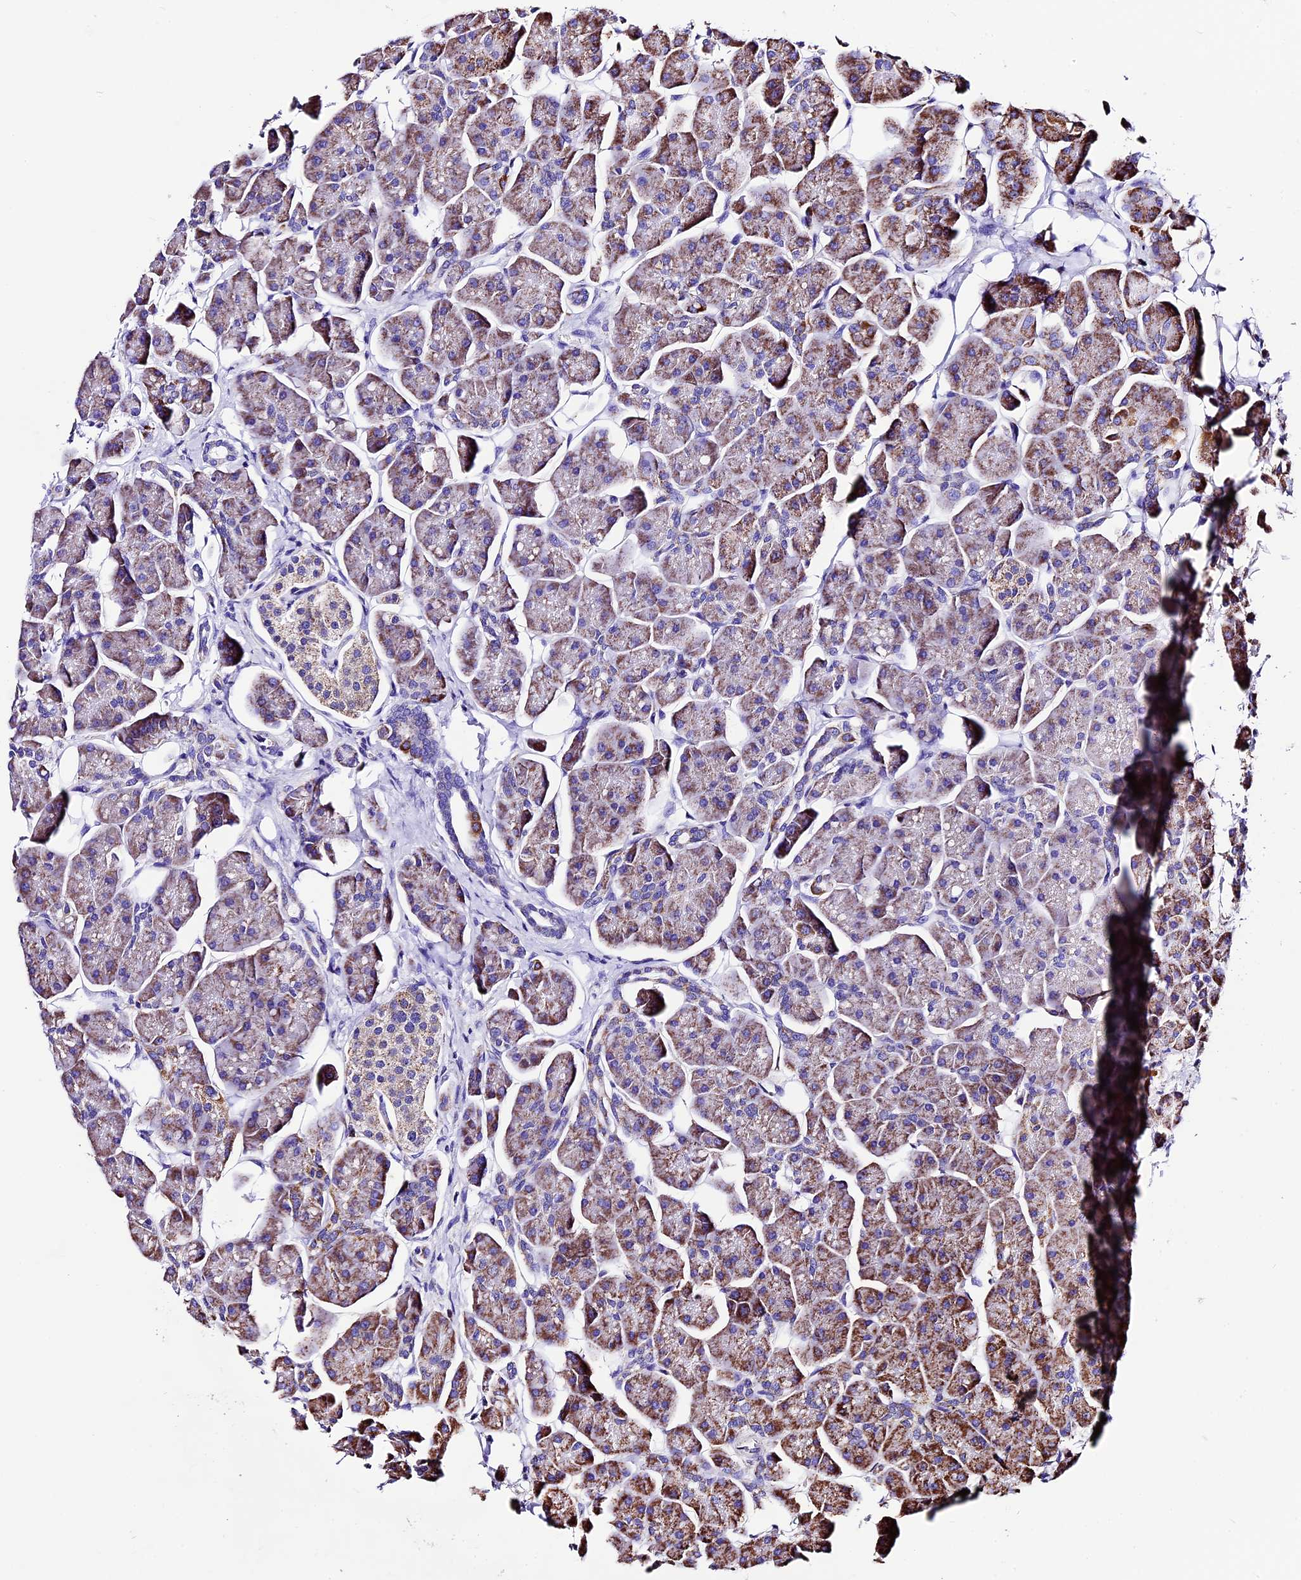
{"staining": {"intensity": "moderate", "quantity": ">75%", "location": "cytoplasmic/membranous"}, "tissue": "pancreas", "cell_type": "Exocrine glandular cells", "image_type": "normal", "snomed": [{"axis": "morphology", "description": "Normal tissue, NOS"}, {"axis": "topography", "description": "Pancreas"}], "caption": "The image shows a brown stain indicating the presence of a protein in the cytoplasmic/membranous of exocrine glandular cells in pancreas.", "gene": "DCAF5", "patient": {"sex": "male", "age": 66}}